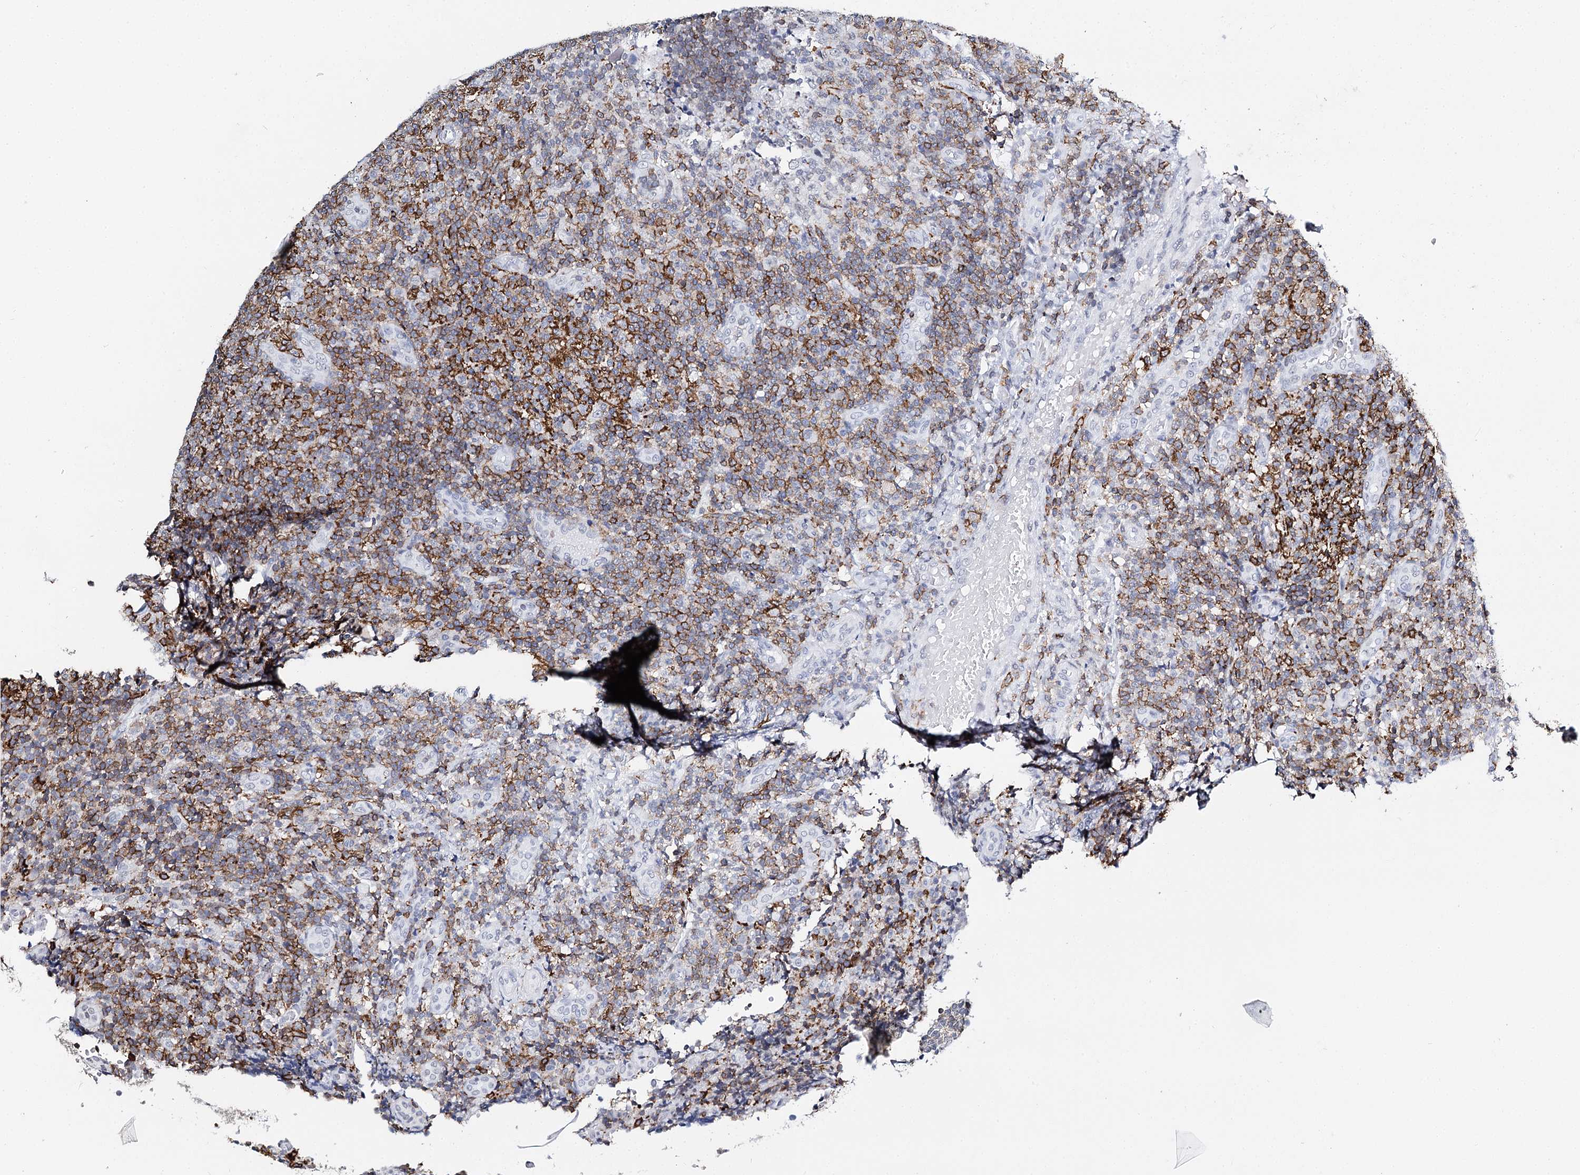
{"staining": {"intensity": "moderate", "quantity": "25%-75%", "location": "cytoplasmic/membranous"}, "tissue": "tonsil", "cell_type": "Germinal center cells", "image_type": "normal", "snomed": [{"axis": "morphology", "description": "Normal tissue, NOS"}, {"axis": "topography", "description": "Tonsil"}], "caption": "Moderate cytoplasmic/membranous expression is appreciated in approximately 25%-75% of germinal center cells in benign tonsil. (DAB (3,3'-diaminobenzidine) IHC, brown staining for protein, blue staining for nuclei).", "gene": "BARD1", "patient": {"sex": "female", "age": 19}}